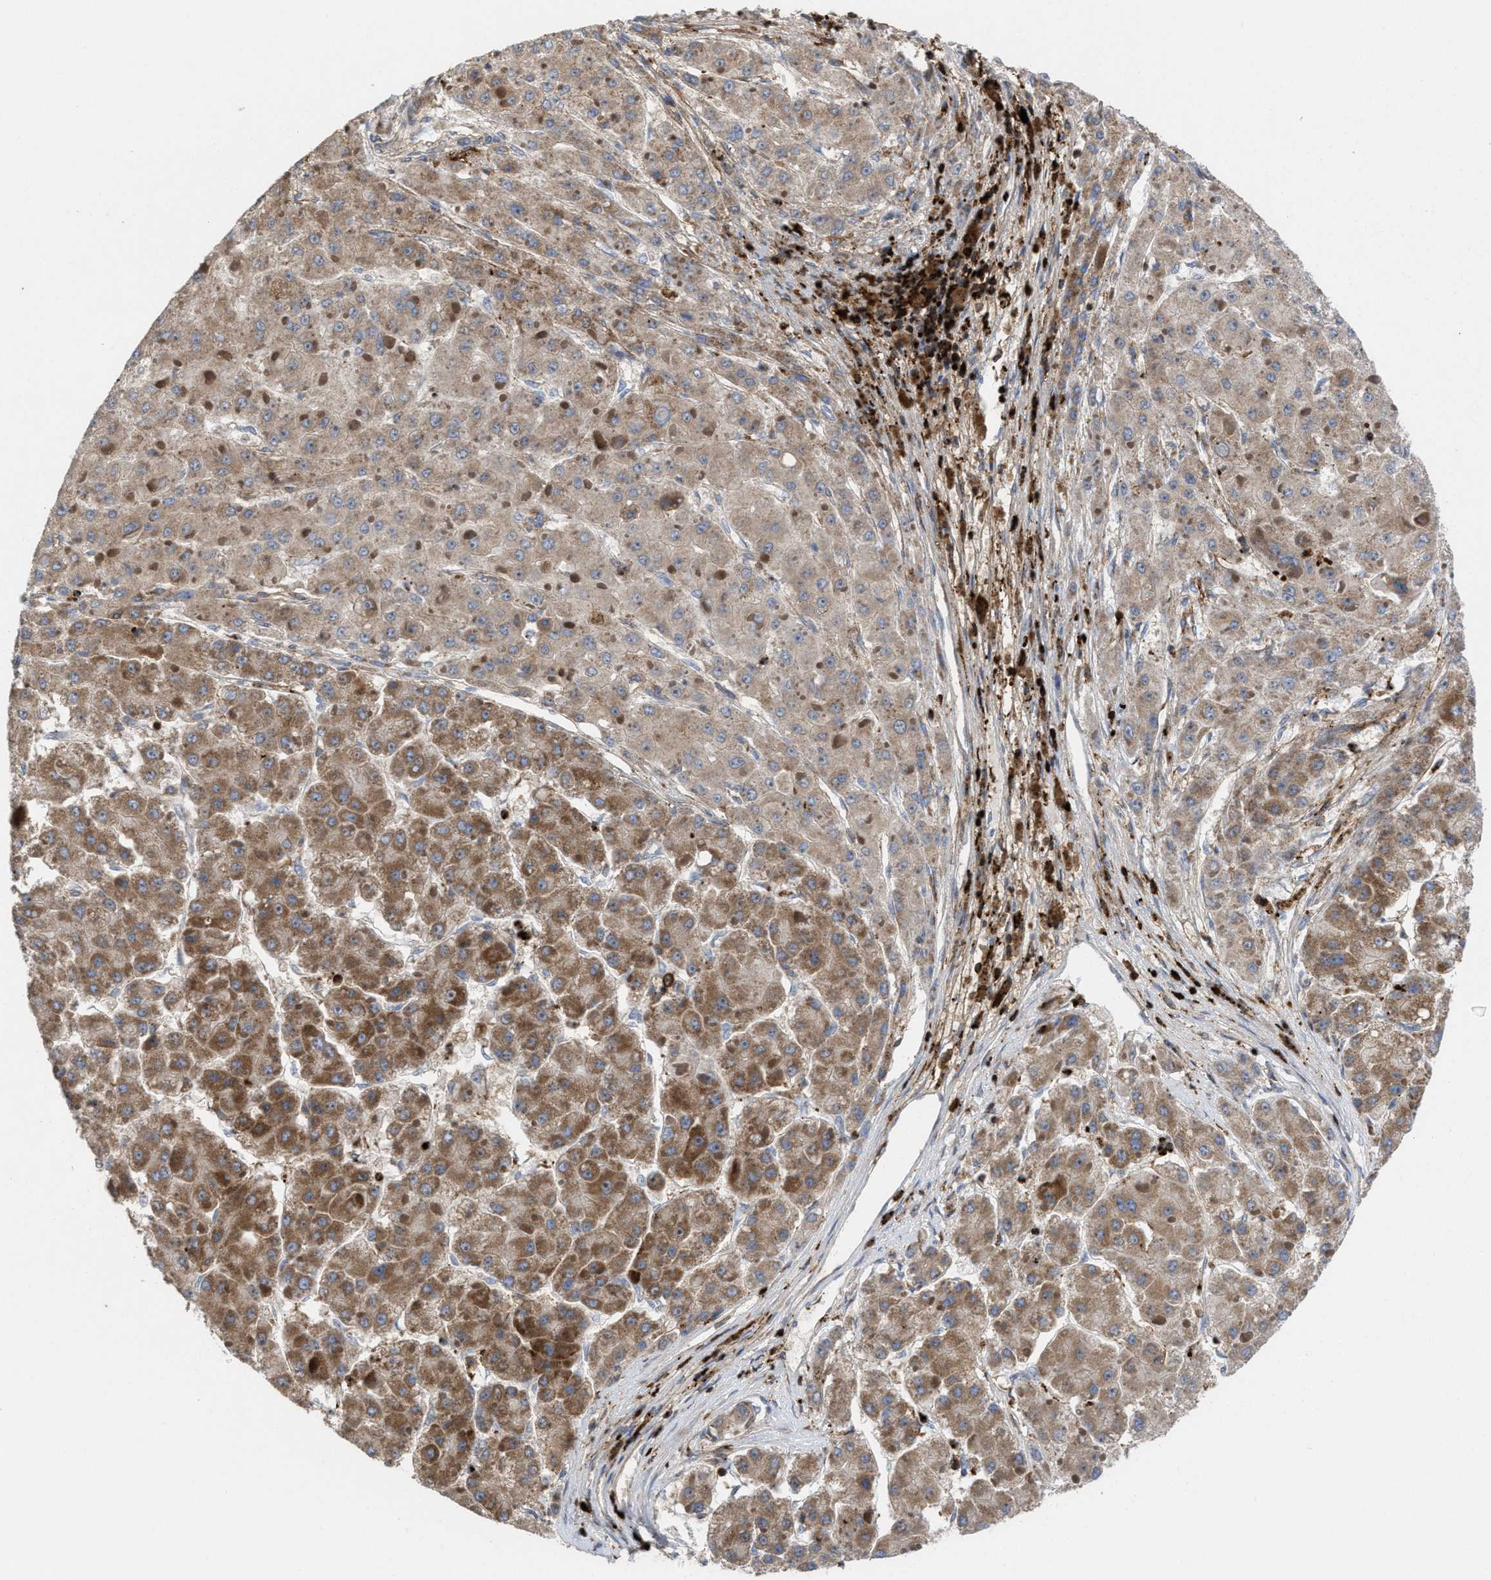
{"staining": {"intensity": "moderate", "quantity": "25%-75%", "location": "cytoplasmic/membranous"}, "tissue": "liver cancer", "cell_type": "Tumor cells", "image_type": "cancer", "snomed": [{"axis": "morphology", "description": "Carcinoma, Hepatocellular, NOS"}, {"axis": "topography", "description": "Liver"}], "caption": "Protein staining of liver cancer (hepatocellular carcinoma) tissue reveals moderate cytoplasmic/membranous expression in approximately 25%-75% of tumor cells. (DAB = brown stain, brightfield microscopy at high magnification).", "gene": "PTPRE", "patient": {"sex": "female", "age": 73}}